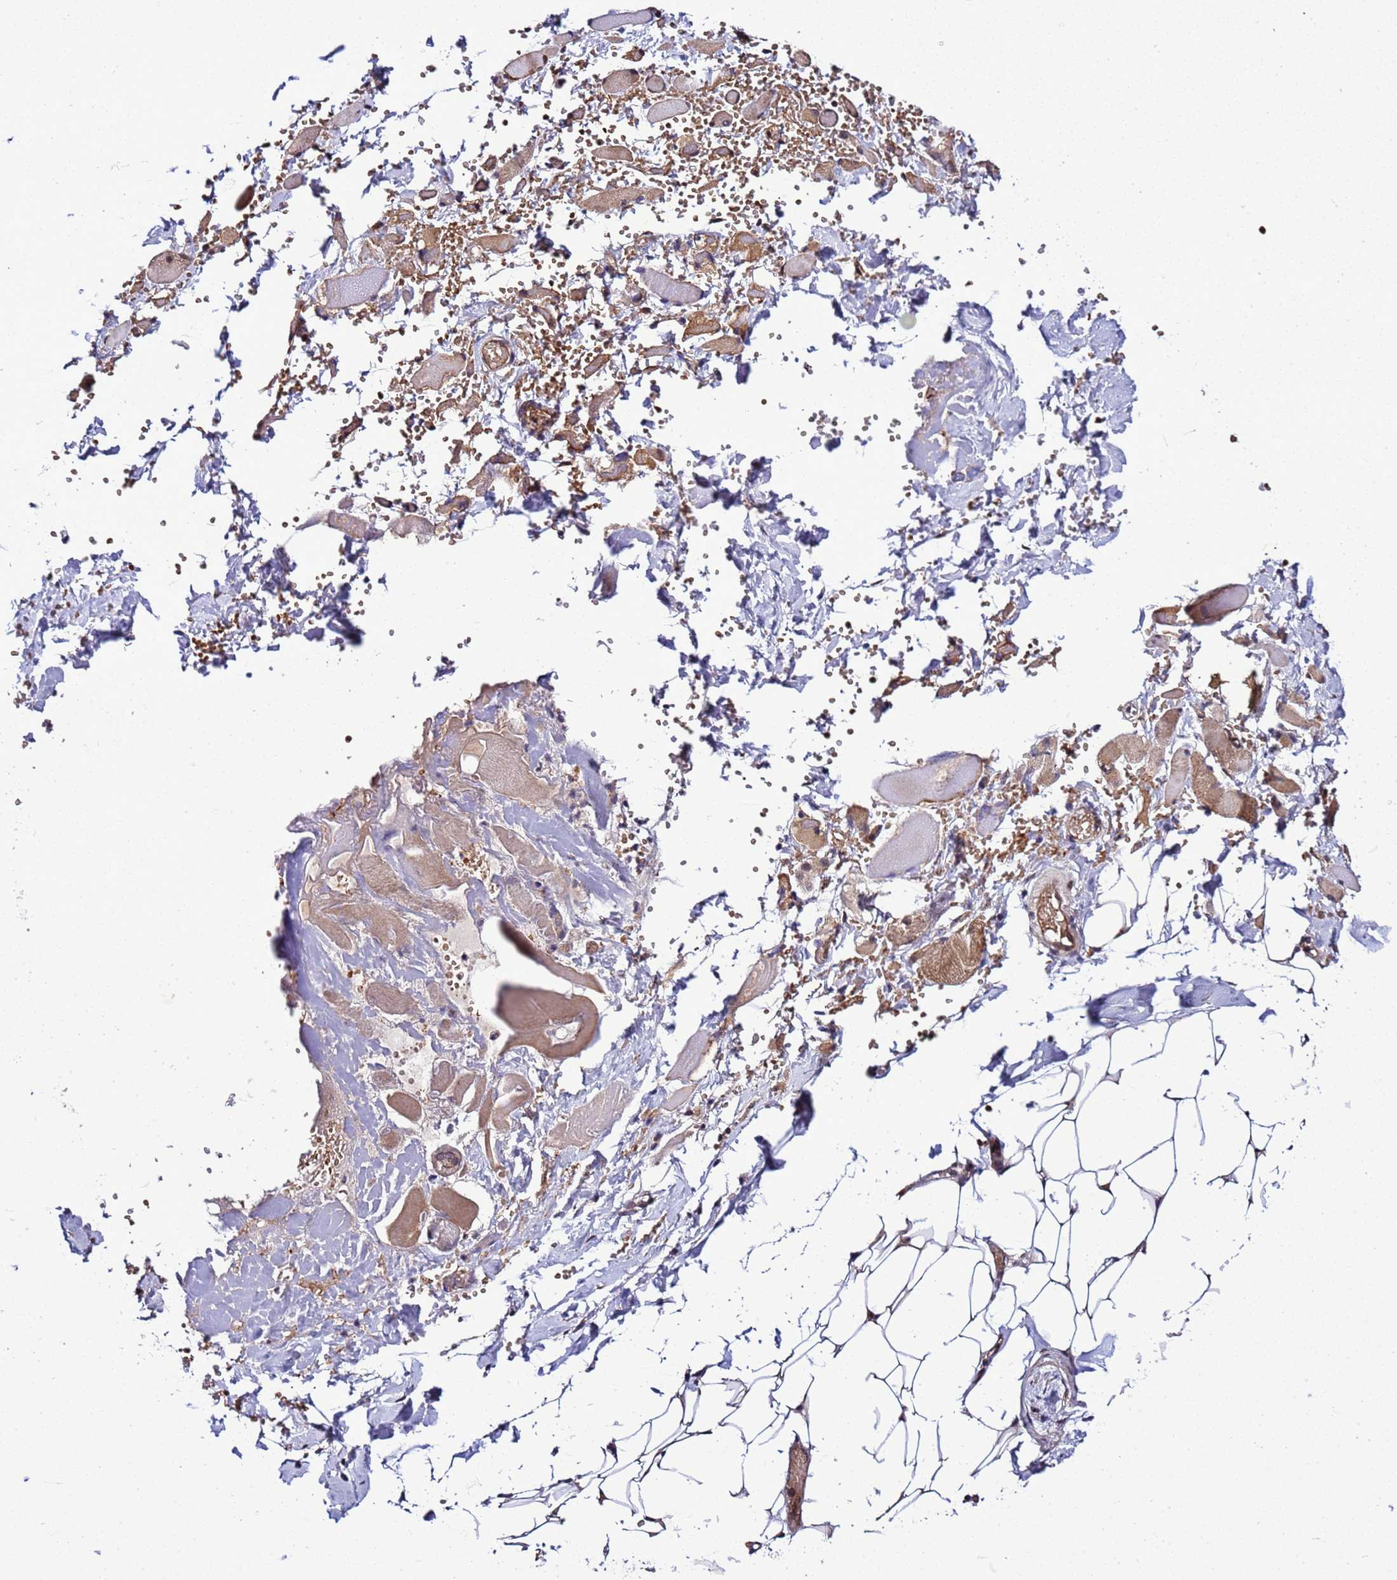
{"staining": {"intensity": "moderate", "quantity": "25%-75%", "location": "cytoplasmic/membranous,nuclear"}, "tissue": "skeletal muscle", "cell_type": "Myocytes", "image_type": "normal", "snomed": [{"axis": "morphology", "description": "Normal tissue, NOS"}, {"axis": "morphology", "description": "Basal cell carcinoma"}, {"axis": "topography", "description": "Skeletal muscle"}], "caption": "This micrograph reveals unremarkable skeletal muscle stained with IHC to label a protein in brown. The cytoplasmic/membranous,nuclear of myocytes show moderate positivity for the protein. Nuclei are counter-stained blue.", "gene": "GEN1", "patient": {"sex": "female", "age": 64}}